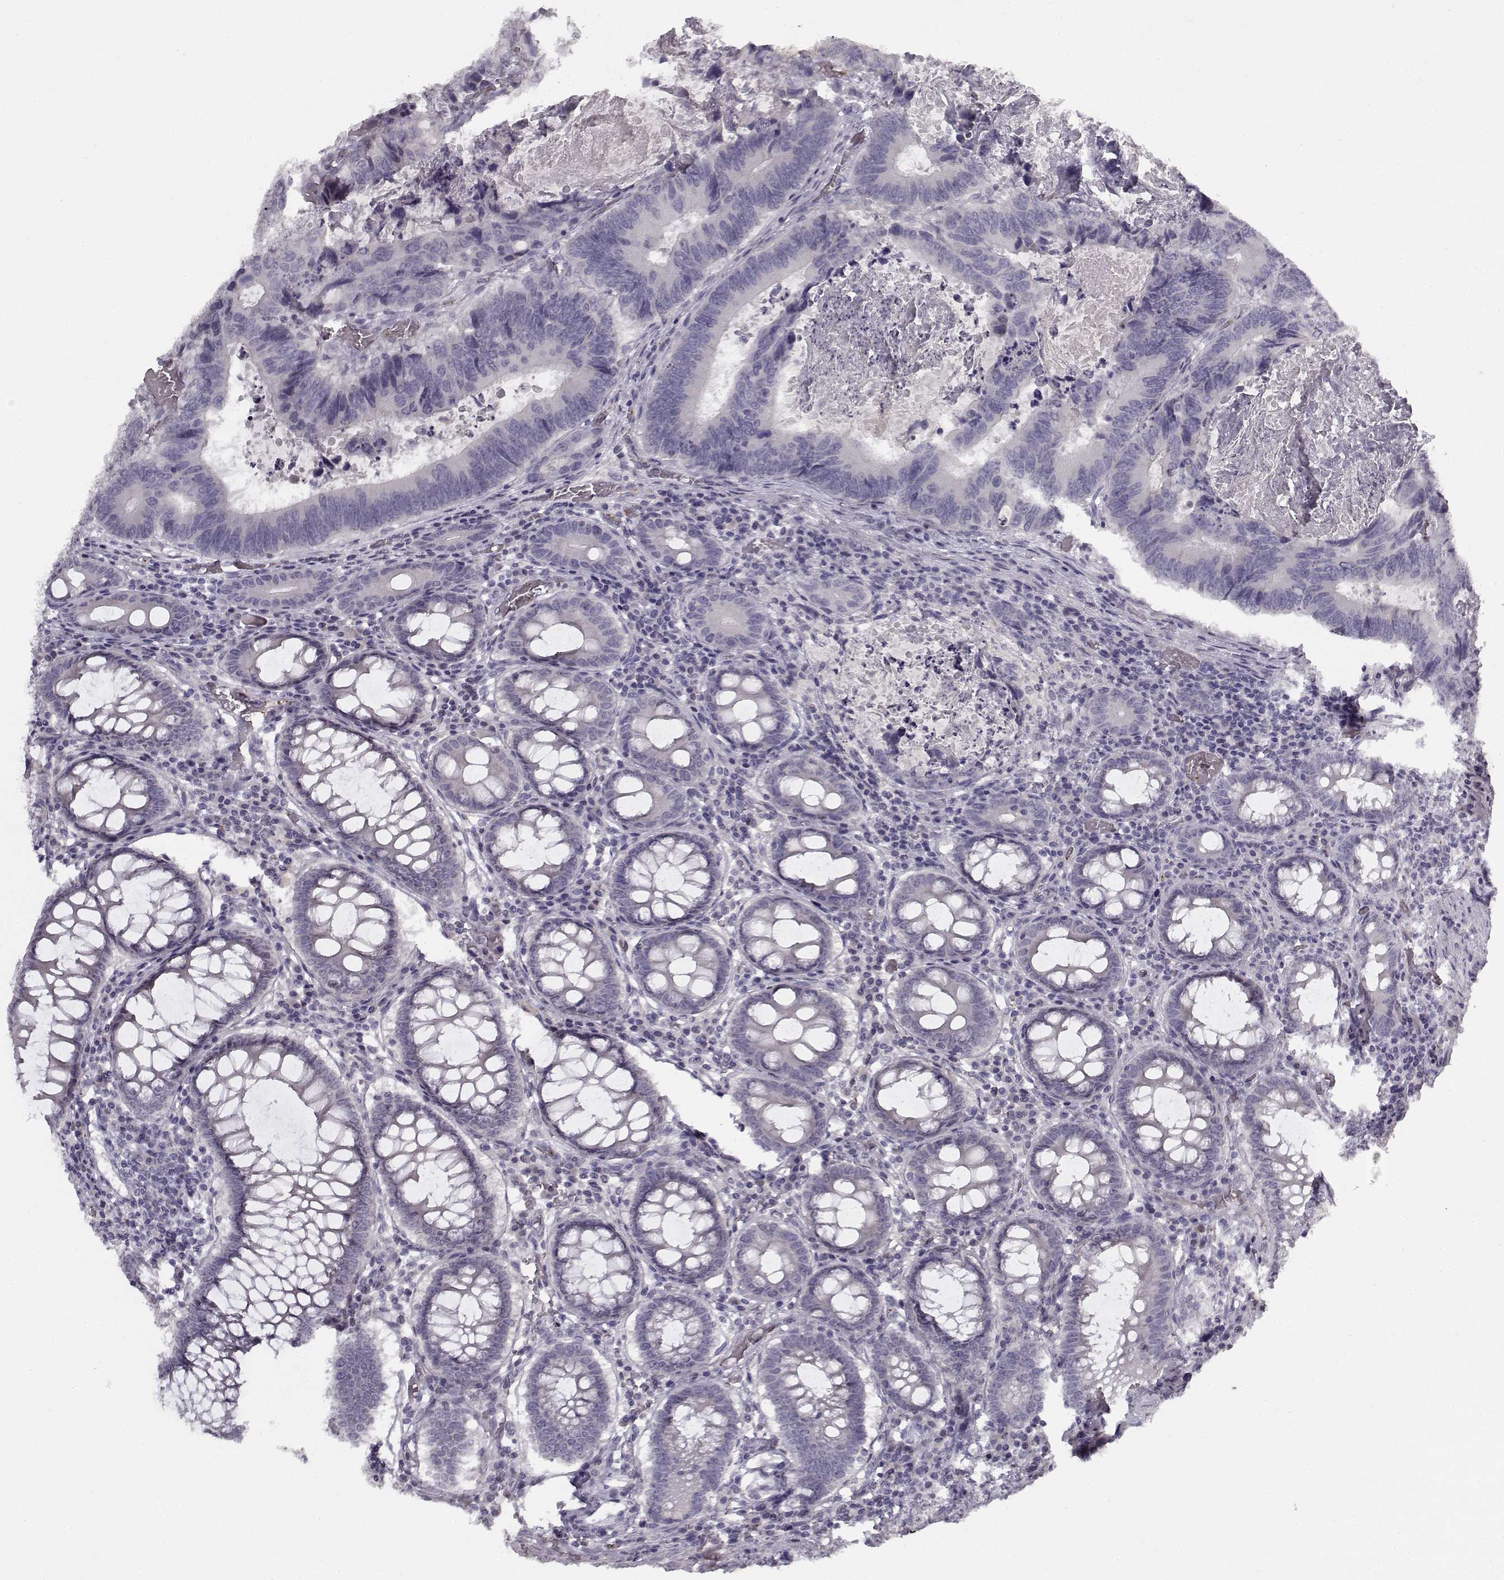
{"staining": {"intensity": "negative", "quantity": "none", "location": "none"}, "tissue": "colorectal cancer", "cell_type": "Tumor cells", "image_type": "cancer", "snomed": [{"axis": "morphology", "description": "Adenocarcinoma, NOS"}, {"axis": "topography", "description": "Colon"}], "caption": "Image shows no significant protein expression in tumor cells of colorectal cancer (adenocarcinoma). Nuclei are stained in blue.", "gene": "SNCA", "patient": {"sex": "female", "age": 82}}